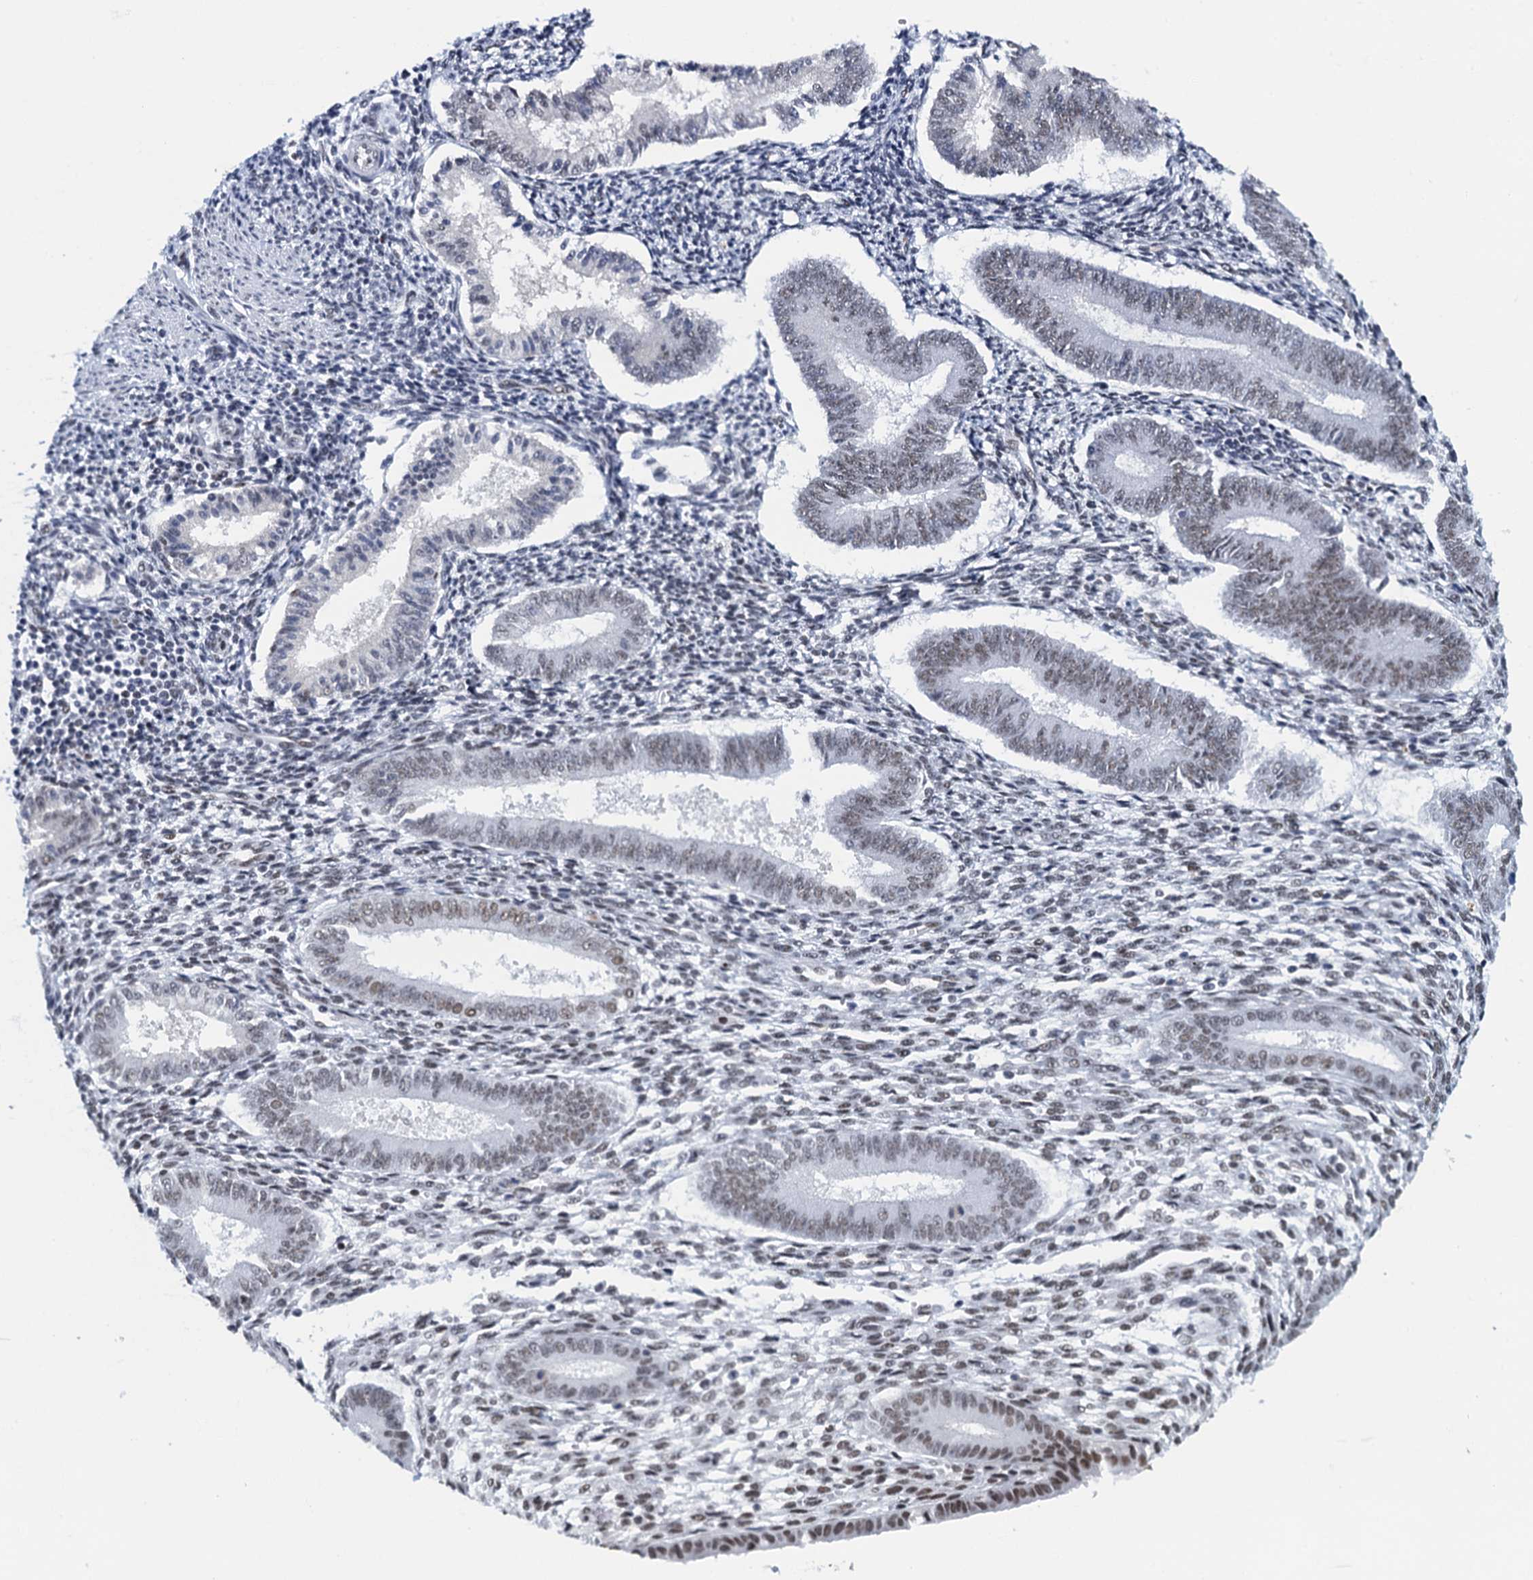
{"staining": {"intensity": "weak", "quantity": "<25%", "location": "nuclear"}, "tissue": "endometrium", "cell_type": "Cells in endometrial stroma", "image_type": "normal", "snomed": [{"axis": "morphology", "description": "Normal tissue, NOS"}, {"axis": "topography", "description": "Uterus"}, {"axis": "topography", "description": "Endometrium"}], "caption": "The micrograph exhibits no staining of cells in endometrial stroma in unremarkable endometrium.", "gene": "HNRNPUL2", "patient": {"sex": "female", "age": 48}}